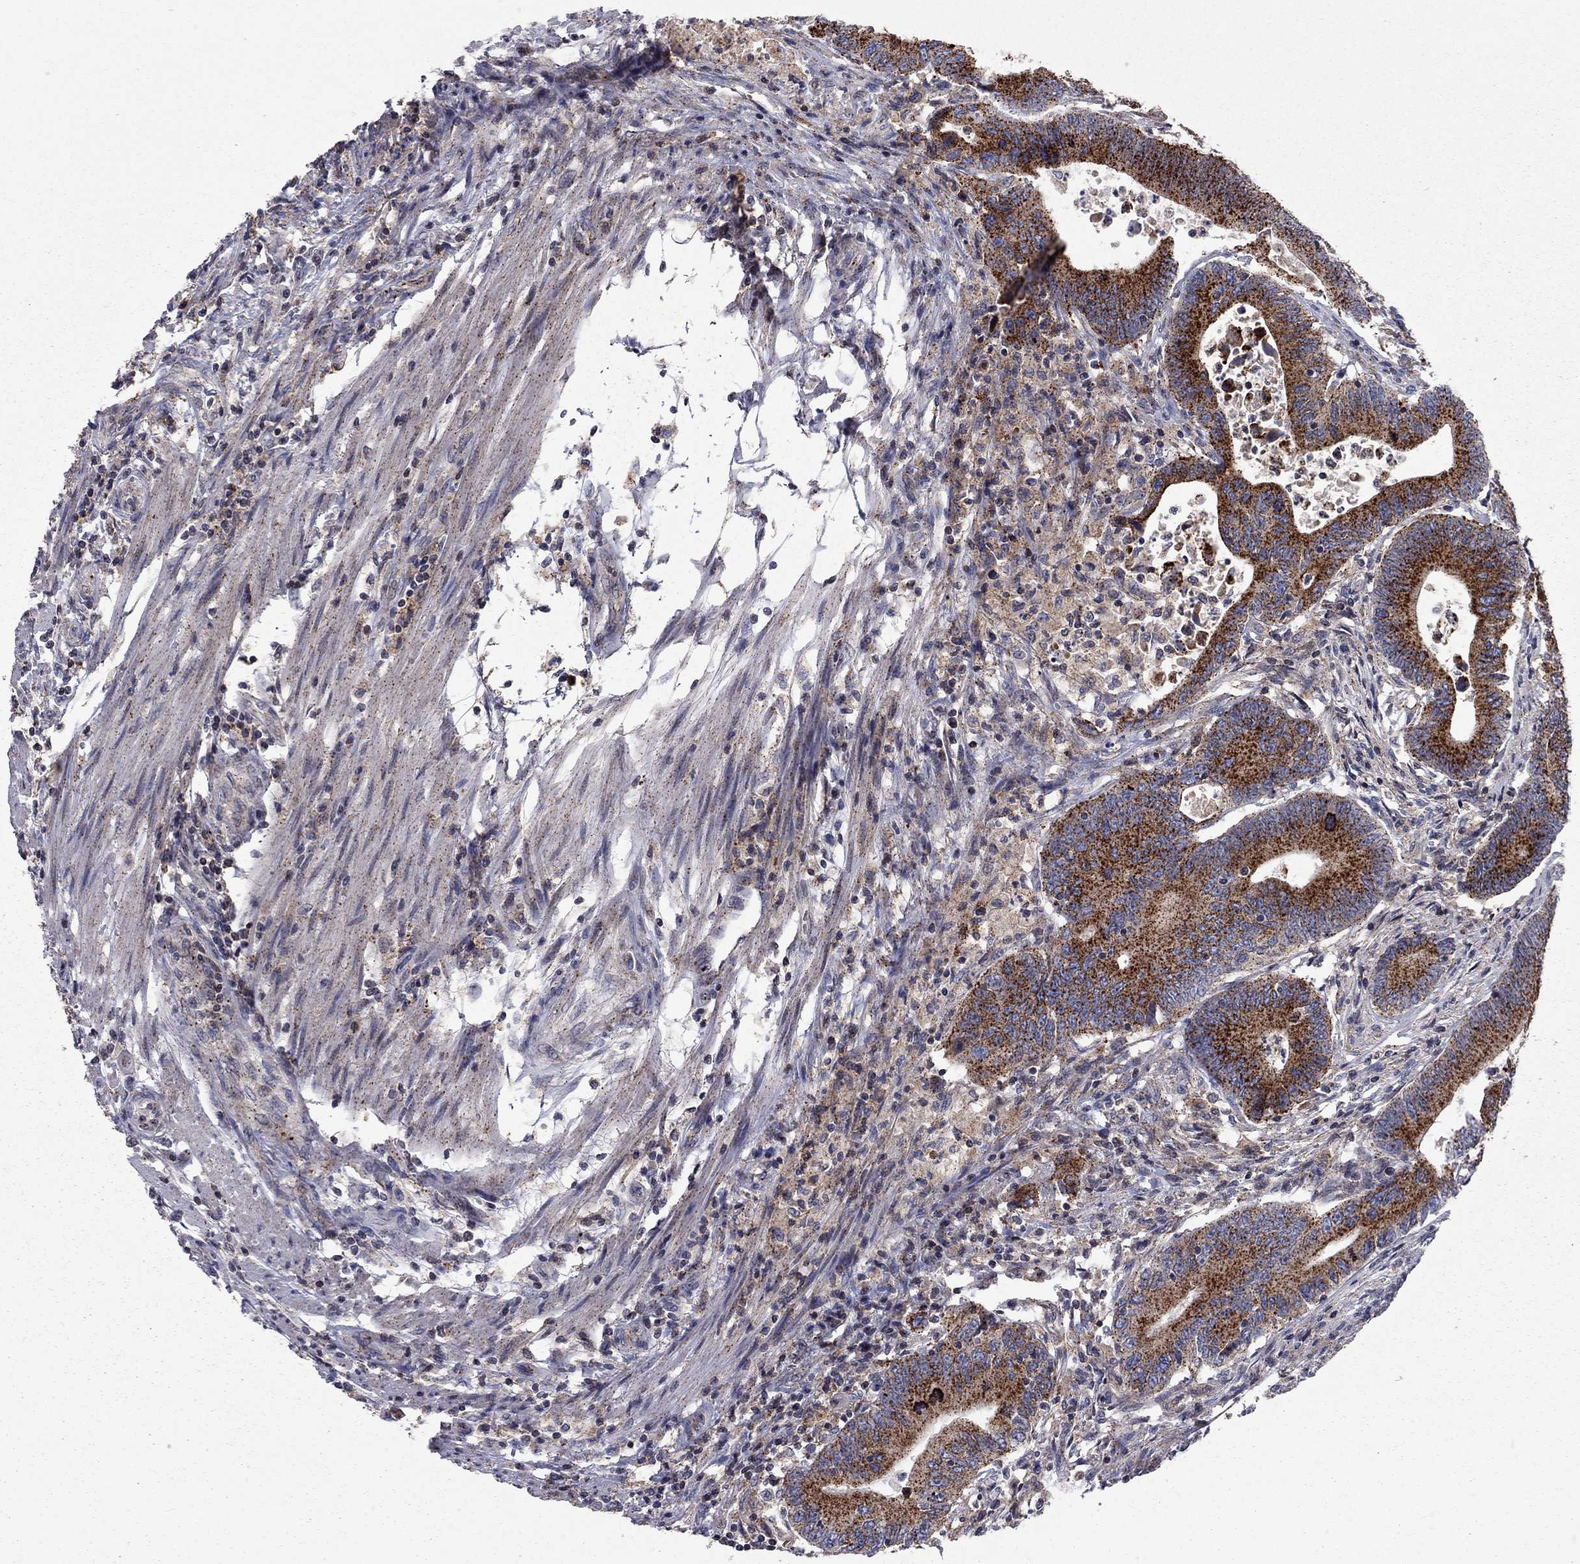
{"staining": {"intensity": "strong", "quantity": ">75%", "location": "cytoplasmic/membranous"}, "tissue": "colorectal cancer", "cell_type": "Tumor cells", "image_type": "cancer", "snomed": [{"axis": "morphology", "description": "Adenocarcinoma, NOS"}, {"axis": "topography", "description": "Colon"}], "caption": "This histopathology image demonstrates immunohistochemistry staining of colorectal cancer (adenocarcinoma), with high strong cytoplasmic/membranous expression in about >75% of tumor cells.", "gene": "ERN2", "patient": {"sex": "female", "age": 90}}